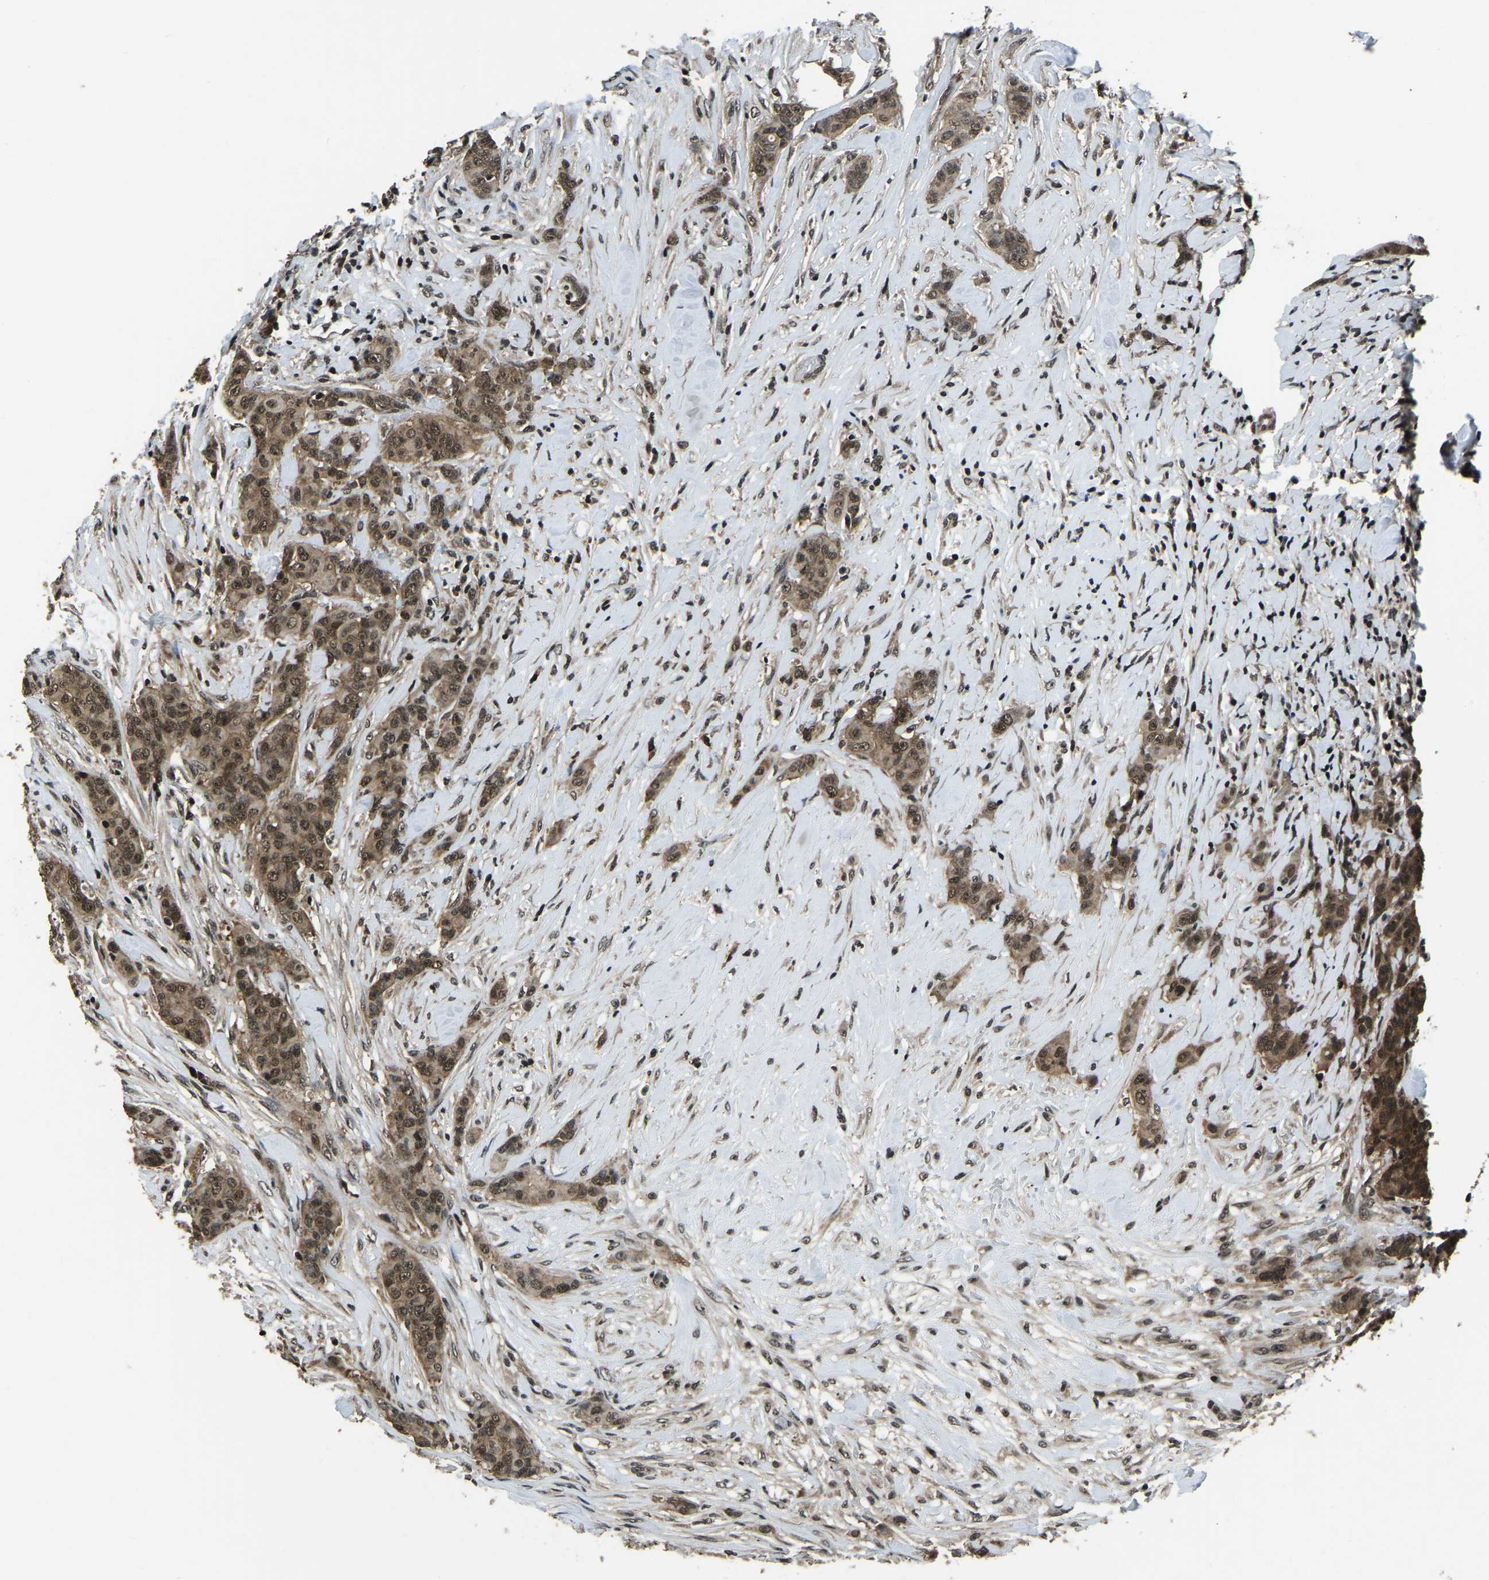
{"staining": {"intensity": "moderate", "quantity": ">75%", "location": "cytoplasmic/membranous,nuclear"}, "tissue": "breast cancer", "cell_type": "Tumor cells", "image_type": "cancer", "snomed": [{"axis": "morphology", "description": "Duct carcinoma"}, {"axis": "topography", "description": "Breast"}], "caption": "Breast cancer stained with a protein marker exhibits moderate staining in tumor cells.", "gene": "ANKIB1", "patient": {"sex": "female", "age": 40}}